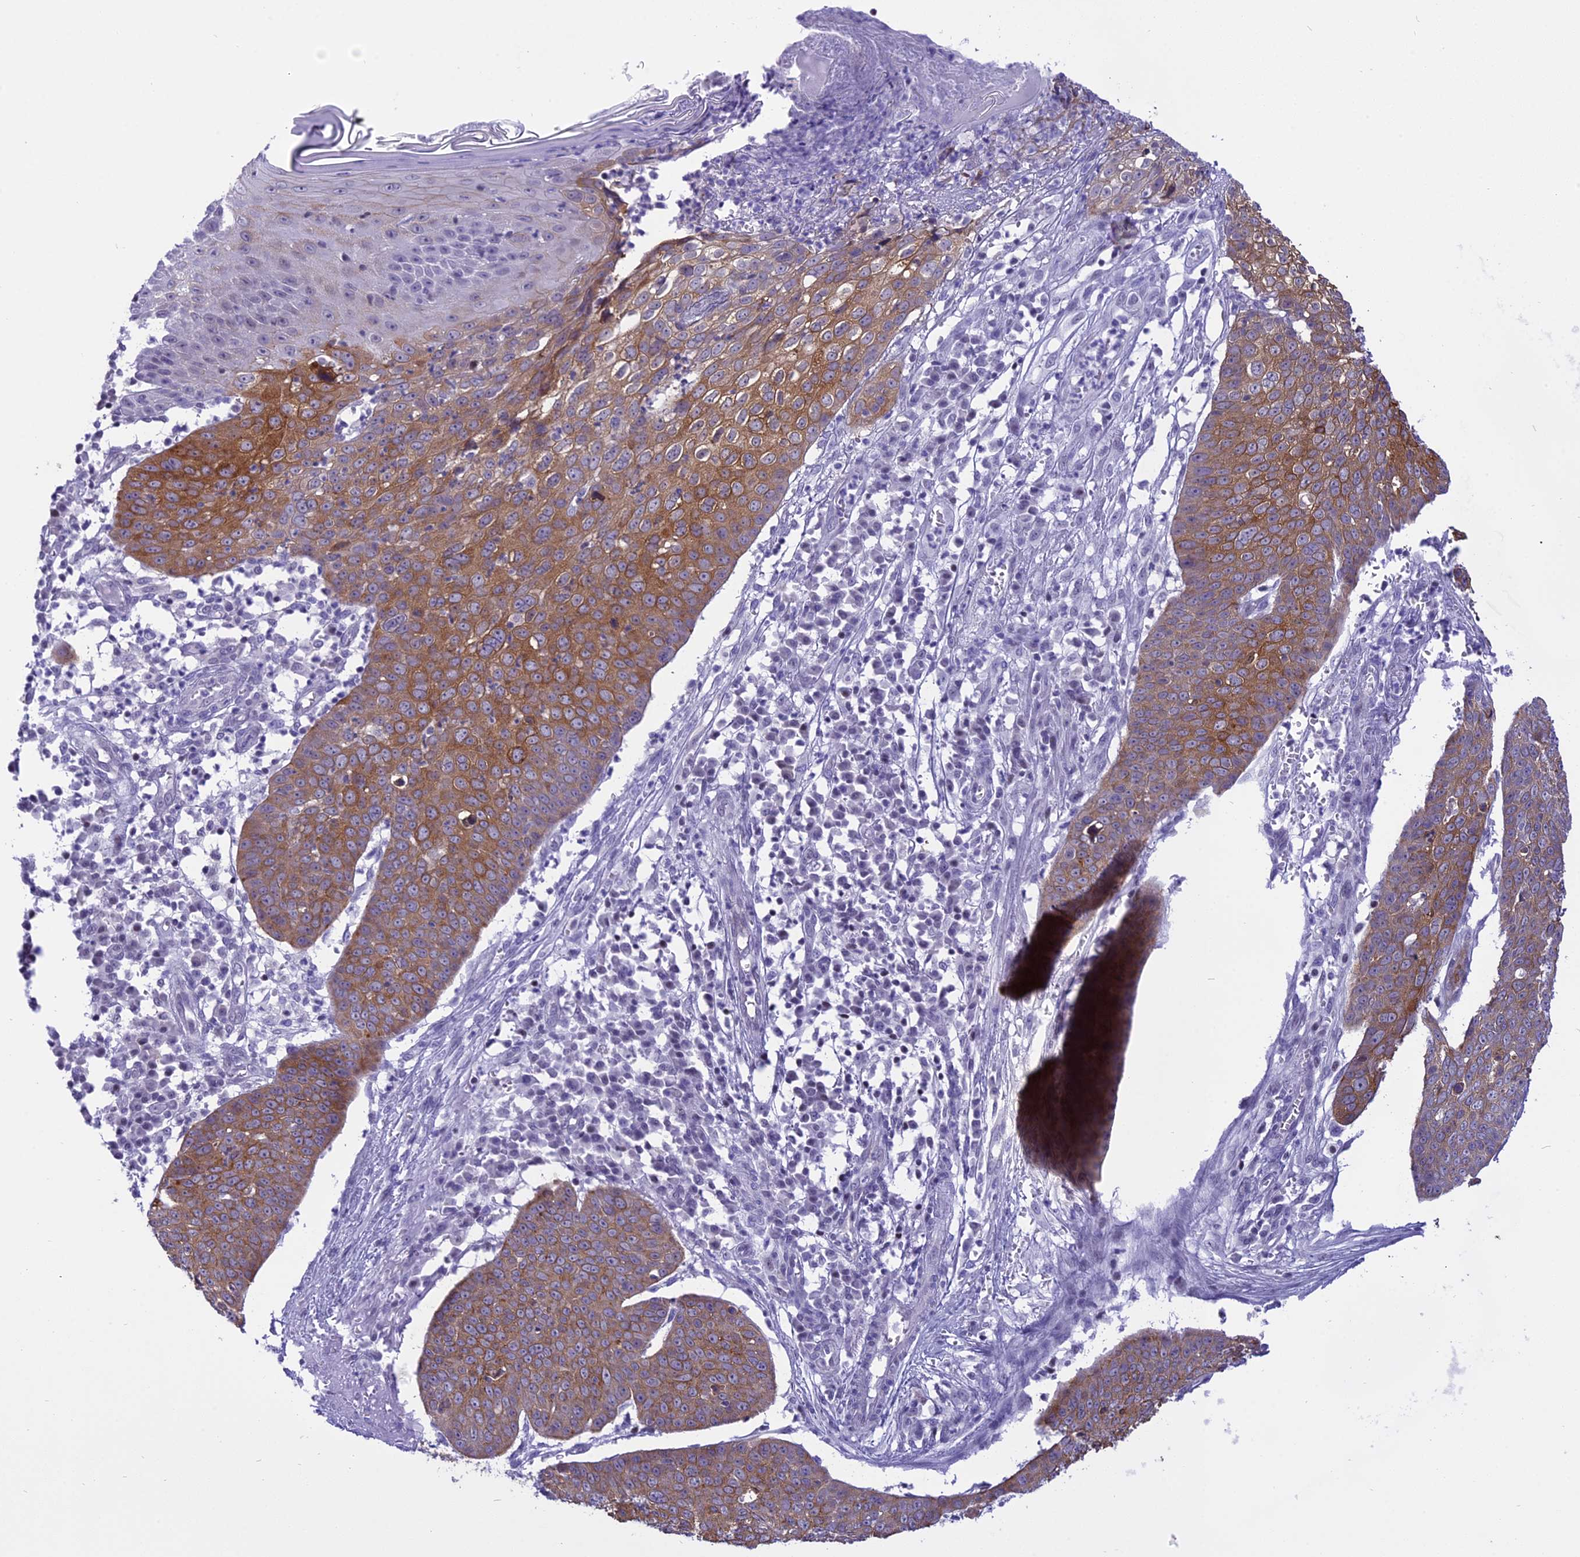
{"staining": {"intensity": "moderate", "quantity": ">75%", "location": "cytoplasmic/membranous"}, "tissue": "skin cancer", "cell_type": "Tumor cells", "image_type": "cancer", "snomed": [{"axis": "morphology", "description": "Squamous cell carcinoma, NOS"}, {"axis": "topography", "description": "Skin"}], "caption": "DAB (3,3'-diaminobenzidine) immunohistochemical staining of skin squamous cell carcinoma shows moderate cytoplasmic/membranous protein positivity in about >75% of tumor cells.", "gene": "SPIRE2", "patient": {"sex": "male", "age": 71}}